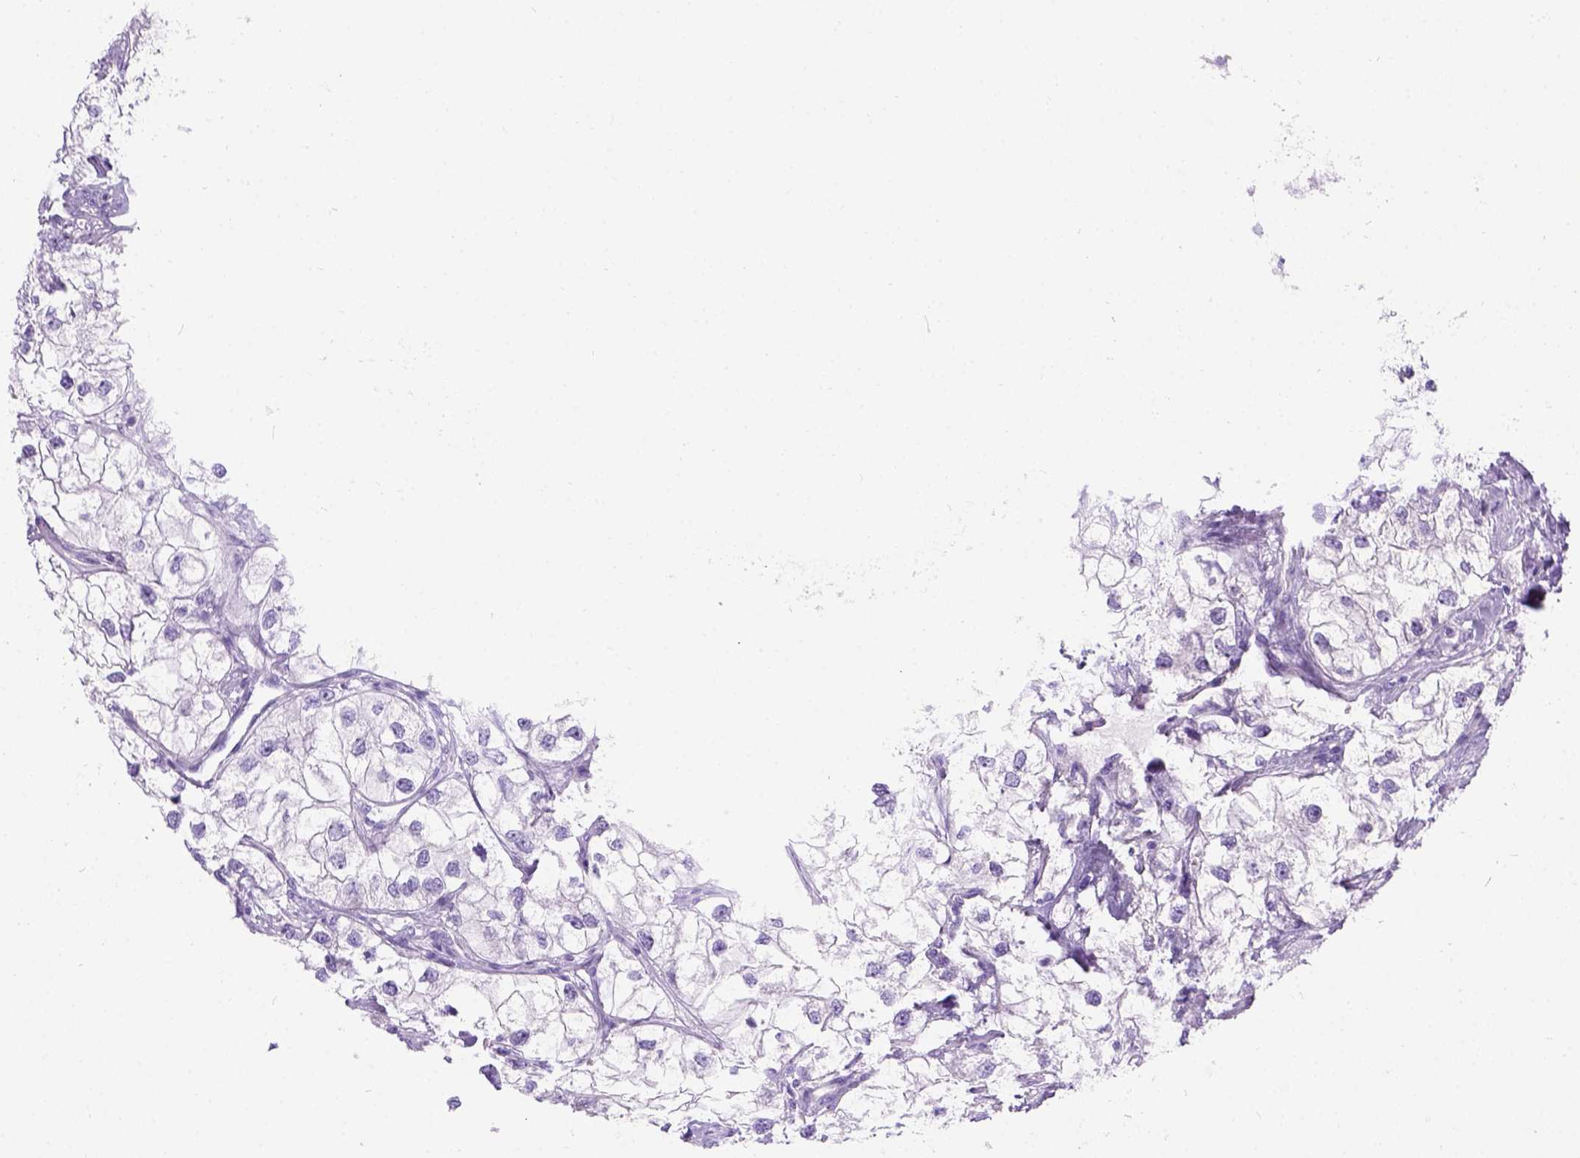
{"staining": {"intensity": "negative", "quantity": "none", "location": "none"}, "tissue": "renal cancer", "cell_type": "Tumor cells", "image_type": "cancer", "snomed": [{"axis": "morphology", "description": "Adenocarcinoma, NOS"}, {"axis": "topography", "description": "Kidney"}], "caption": "This is an immunohistochemistry image of human adenocarcinoma (renal). There is no positivity in tumor cells.", "gene": "C7orf57", "patient": {"sex": "male", "age": 59}}